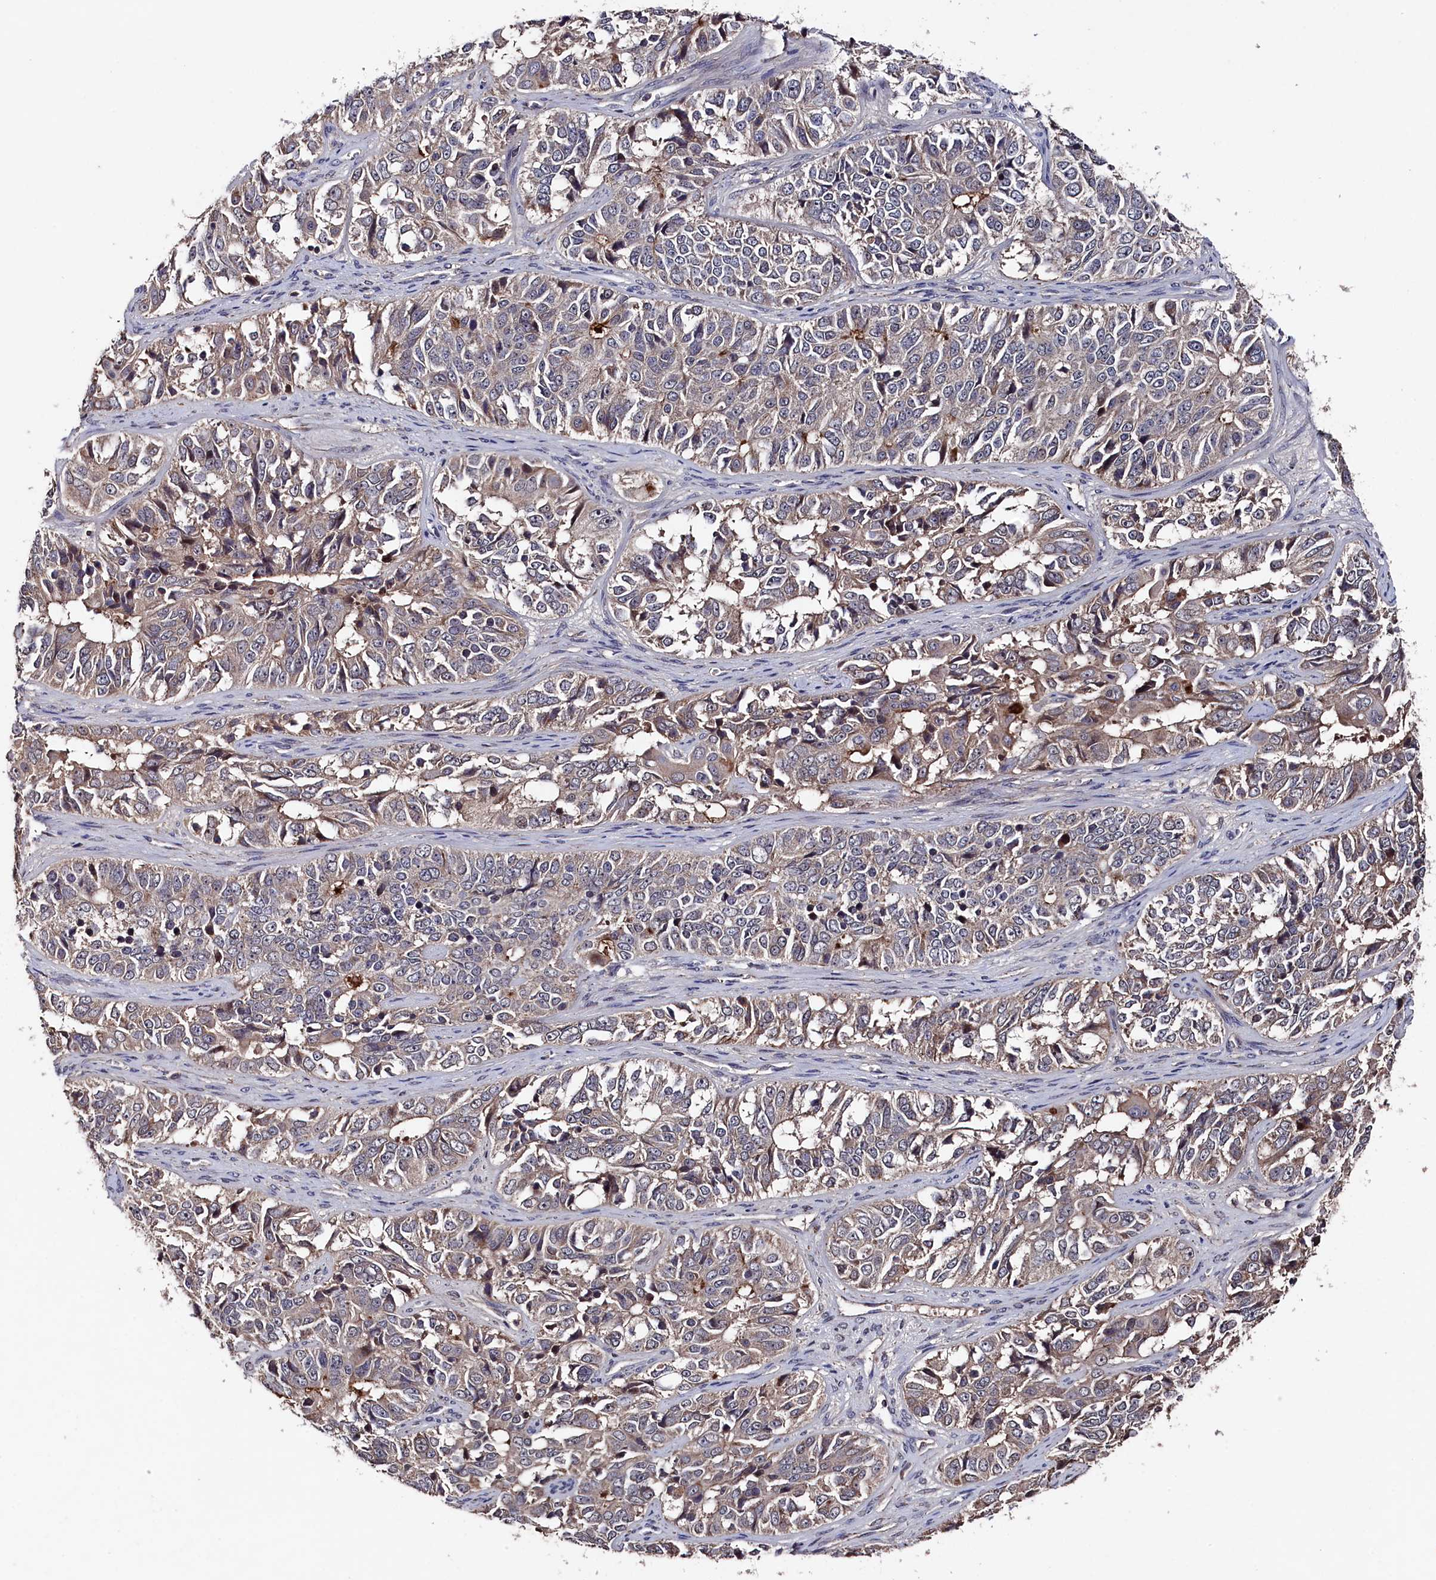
{"staining": {"intensity": "weak", "quantity": ">75%", "location": "cytoplasmic/membranous"}, "tissue": "ovarian cancer", "cell_type": "Tumor cells", "image_type": "cancer", "snomed": [{"axis": "morphology", "description": "Carcinoma, endometroid"}, {"axis": "topography", "description": "Ovary"}], "caption": "Immunohistochemistry (IHC) (DAB (3,3'-diaminobenzidine)) staining of human ovarian cancer shows weak cytoplasmic/membranous protein expression in approximately >75% of tumor cells.", "gene": "TMC5", "patient": {"sex": "female", "age": 51}}